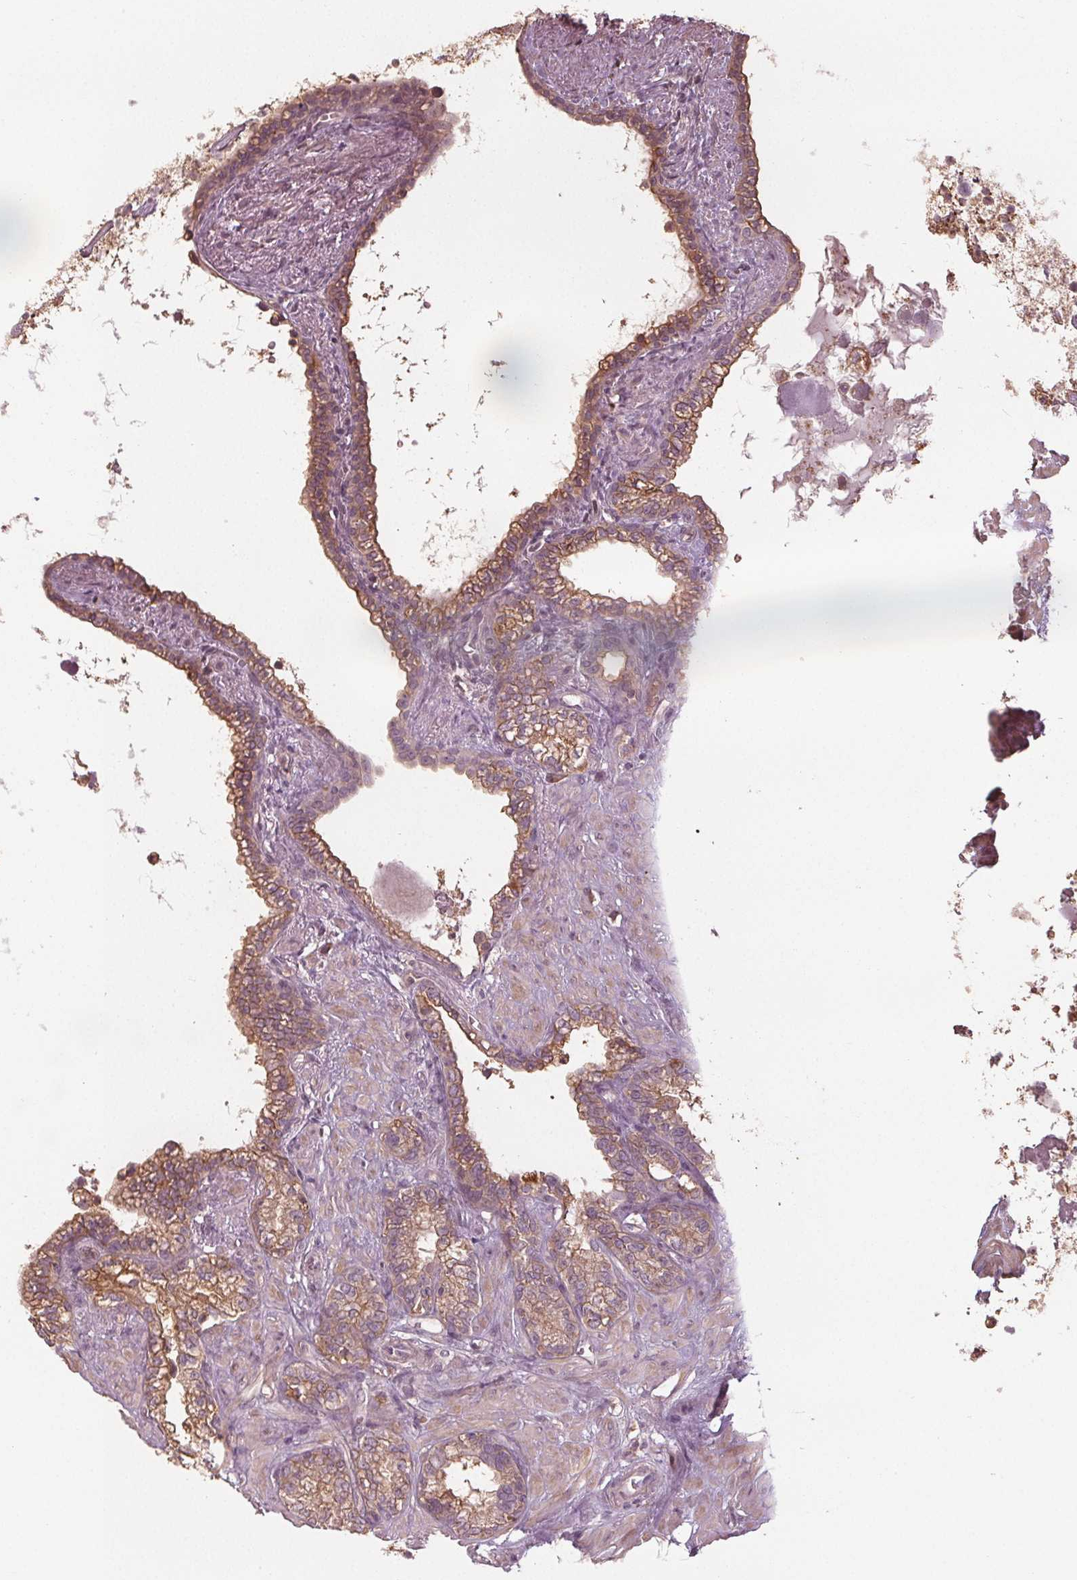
{"staining": {"intensity": "moderate", "quantity": "25%-75%", "location": "cytoplasmic/membranous"}, "tissue": "seminal vesicle", "cell_type": "Glandular cells", "image_type": "normal", "snomed": [{"axis": "morphology", "description": "Normal tissue, NOS"}, {"axis": "morphology", "description": "Urothelial carcinoma, NOS"}, {"axis": "topography", "description": "Urinary bladder"}, {"axis": "topography", "description": "Seminal veicle"}], "caption": "Protein expression analysis of benign human seminal vesicle reveals moderate cytoplasmic/membranous staining in approximately 25%-75% of glandular cells. (Brightfield microscopy of DAB IHC at high magnification).", "gene": "GNB2", "patient": {"sex": "male", "age": 76}}